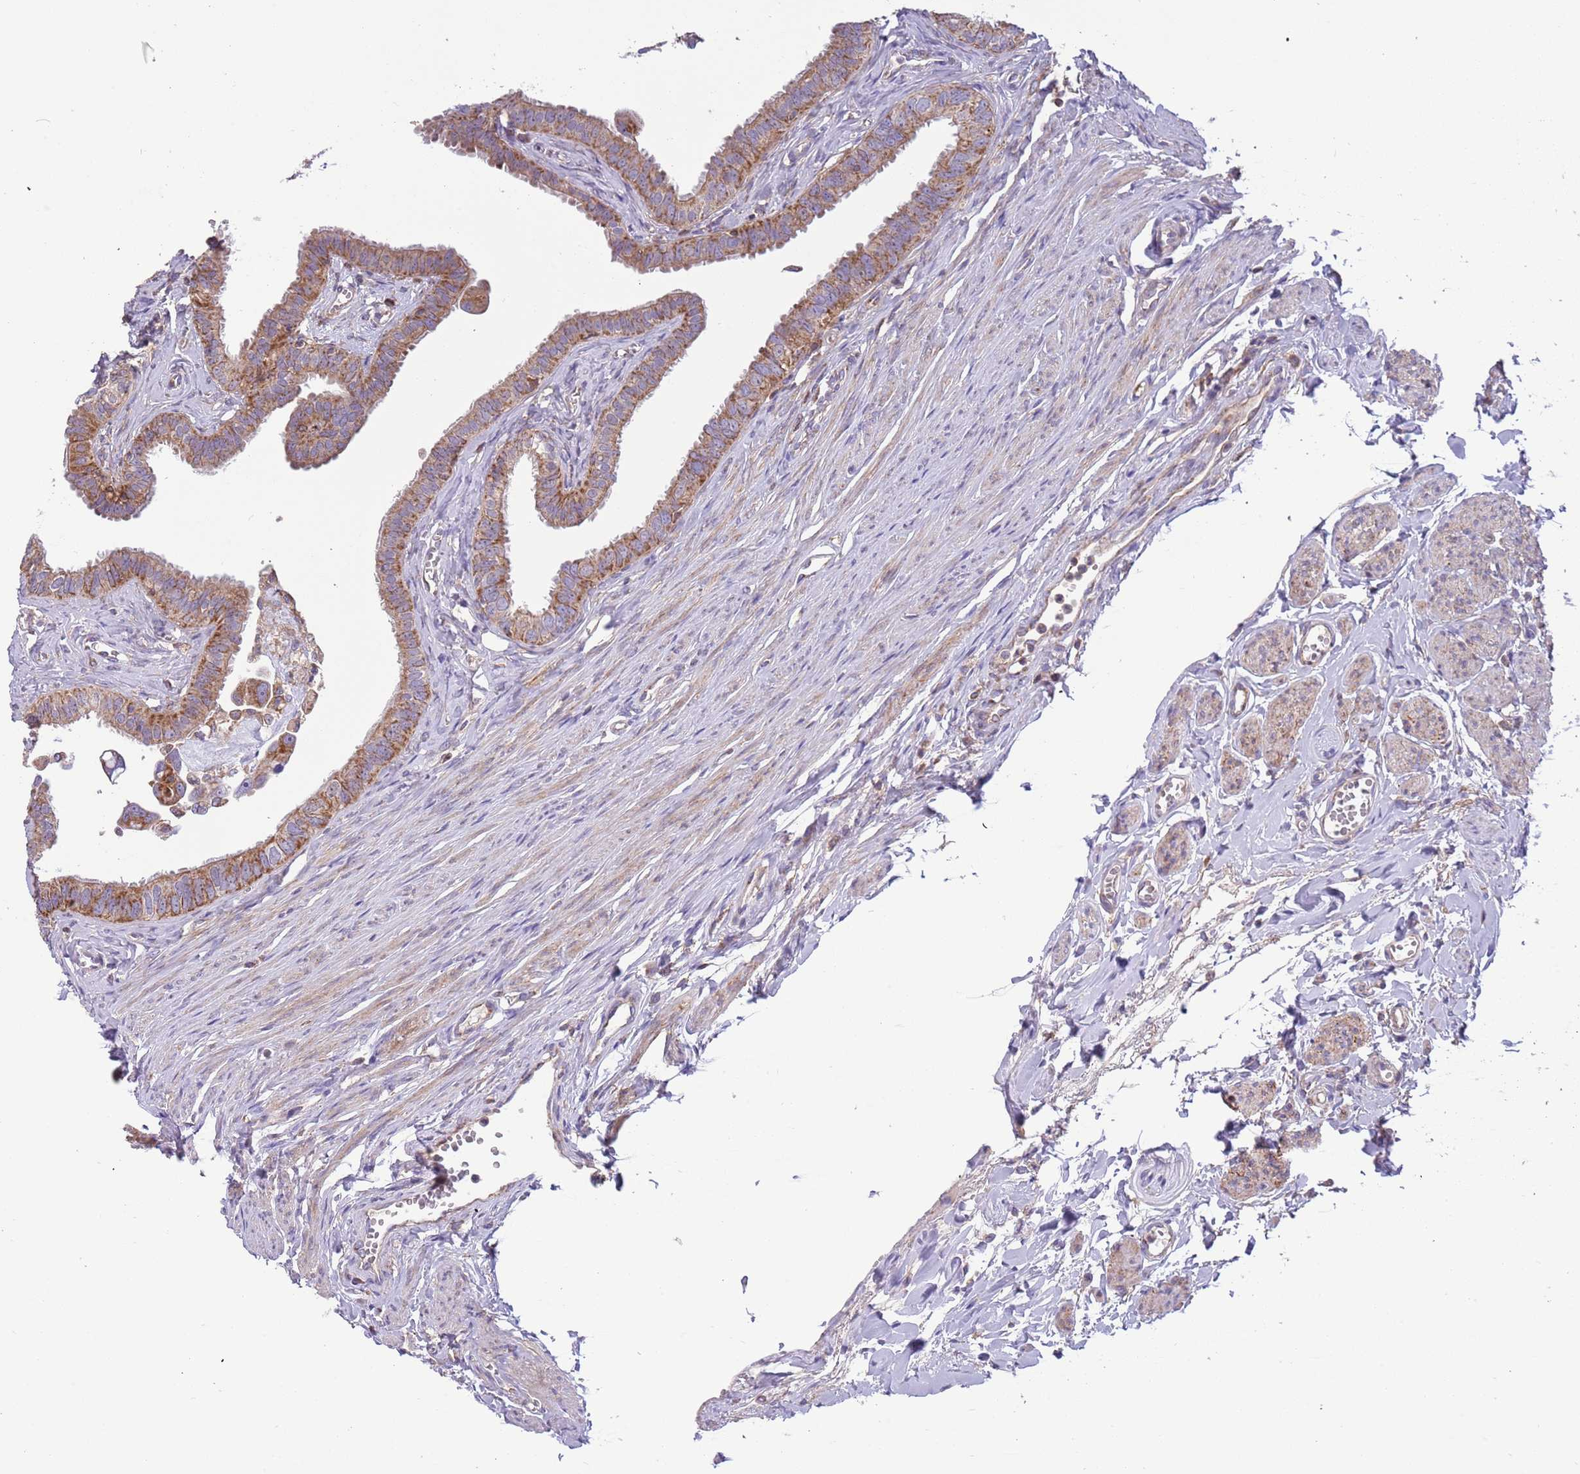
{"staining": {"intensity": "moderate", "quantity": ">75%", "location": "cytoplasmic/membranous"}, "tissue": "fallopian tube", "cell_type": "Glandular cells", "image_type": "normal", "snomed": [{"axis": "morphology", "description": "Normal tissue, NOS"}, {"axis": "morphology", "description": "Carcinoma, NOS"}, {"axis": "topography", "description": "Fallopian tube"}, {"axis": "topography", "description": "Ovary"}], "caption": "An immunohistochemistry (IHC) micrograph of normal tissue is shown. Protein staining in brown shows moderate cytoplasmic/membranous positivity in fallopian tube within glandular cells. (brown staining indicates protein expression, while blue staining denotes nuclei).", "gene": "IRS4", "patient": {"sex": "female", "age": 59}}